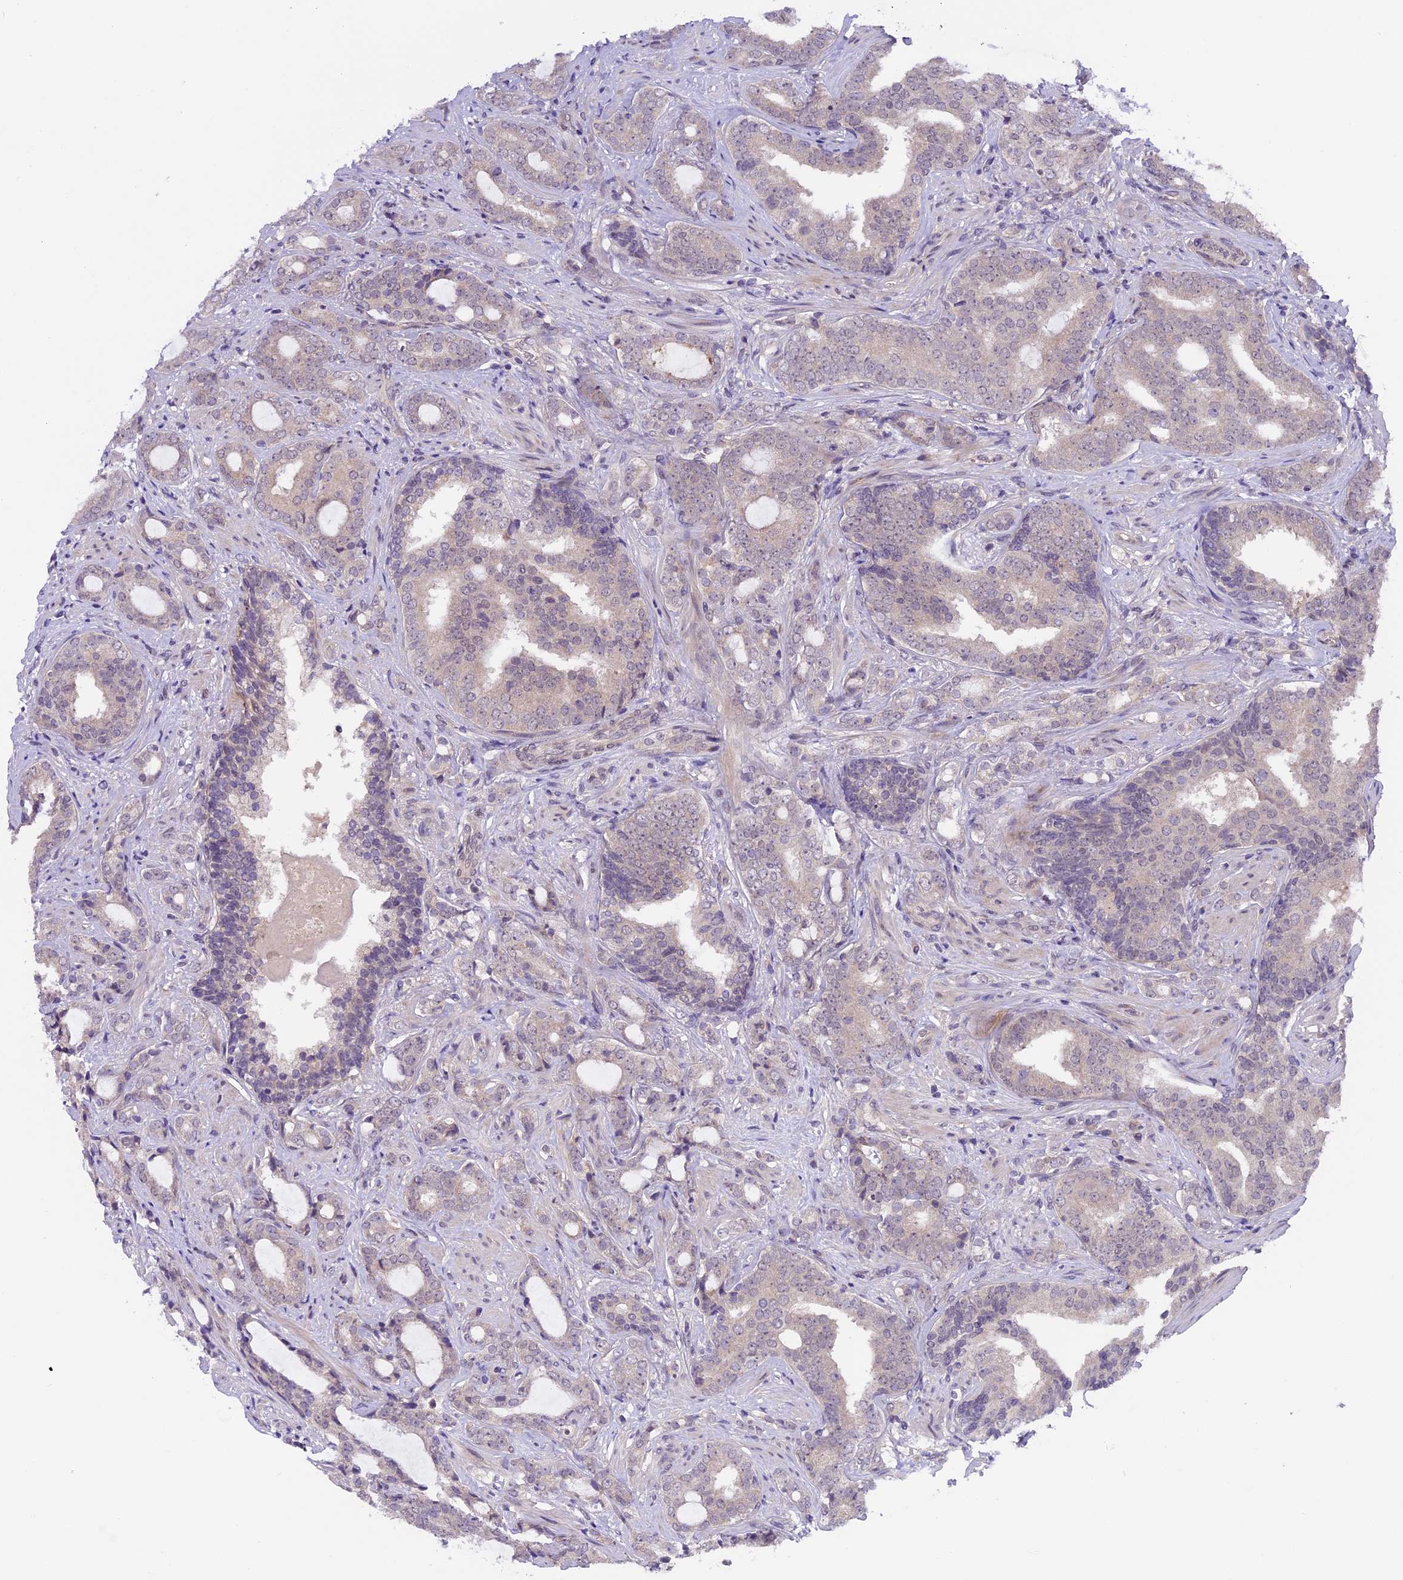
{"staining": {"intensity": "negative", "quantity": "none", "location": "none"}, "tissue": "prostate cancer", "cell_type": "Tumor cells", "image_type": "cancer", "snomed": [{"axis": "morphology", "description": "Adenocarcinoma, High grade"}, {"axis": "topography", "description": "Prostate"}], "caption": "Prostate high-grade adenocarcinoma was stained to show a protein in brown. There is no significant positivity in tumor cells. (DAB immunohistochemistry with hematoxylin counter stain).", "gene": "SPRED1", "patient": {"sex": "male", "age": 63}}